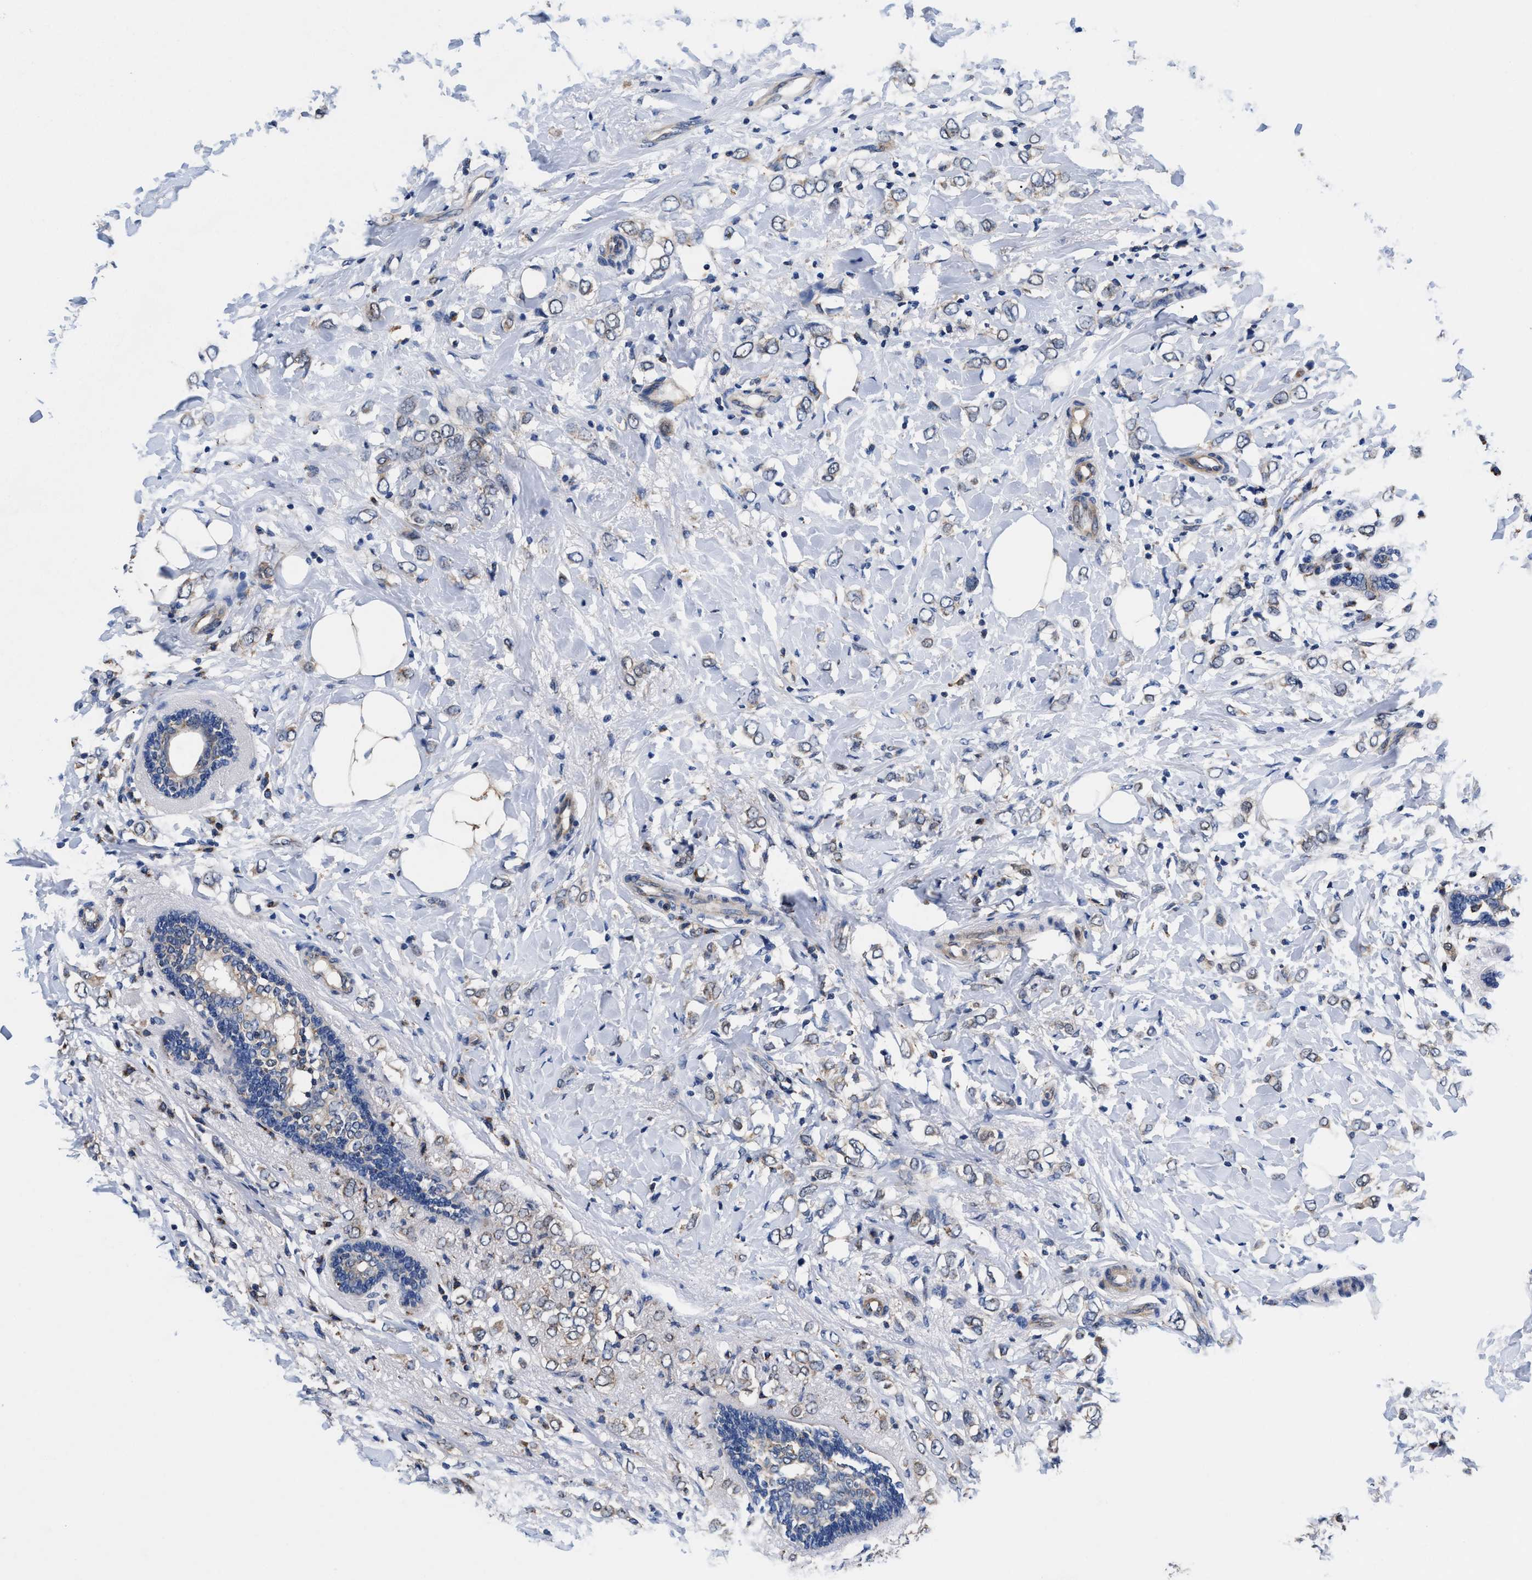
{"staining": {"intensity": "weak", "quantity": "<25%", "location": "cytoplasmic/membranous"}, "tissue": "breast cancer", "cell_type": "Tumor cells", "image_type": "cancer", "snomed": [{"axis": "morphology", "description": "Normal tissue, NOS"}, {"axis": "morphology", "description": "Lobular carcinoma"}, {"axis": "topography", "description": "Breast"}], "caption": "This image is of lobular carcinoma (breast) stained with immunohistochemistry (IHC) to label a protein in brown with the nuclei are counter-stained blue. There is no positivity in tumor cells.", "gene": "ACLY", "patient": {"sex": "female", "age": 47}}